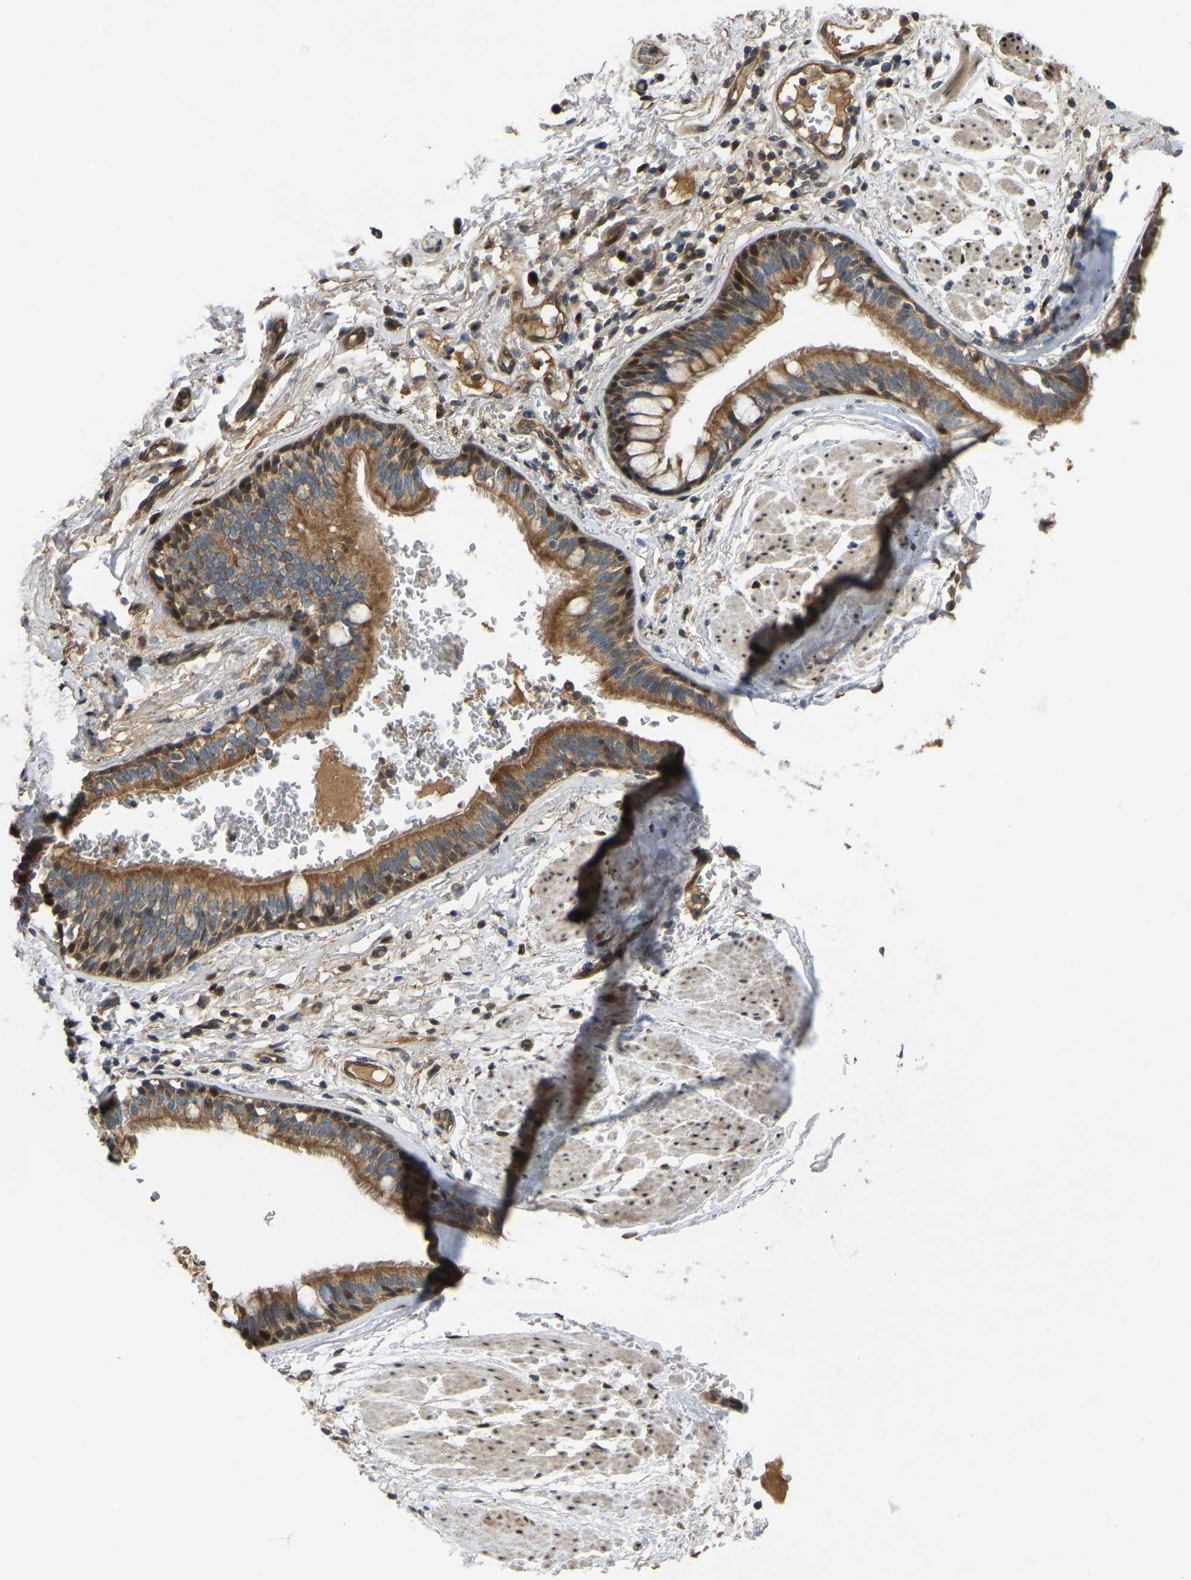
{"staining": {"intensity": "moderate", "quantity": ">75%", "location": "cytoplasmic/membranous,nuclear"}, "tissue": "bronchus", "cell_type": "Respiratory epithelial cells", "image_type": "normal", "snomed": [{"axis": "morphology", "description": "Normal tissue, NOS"}, {"axis": "topography", "description": "Cartilage tissue"}], "caption": "The micrograph shows immunohistochemical staining of benign bronchus. There is moderate cytoplasmic/membranous,nuclear positivity is identified in about >75% of respiratory epithelial cells.", "gene": "C21orf91", "patient": {"sex": "female", "age": 63}}